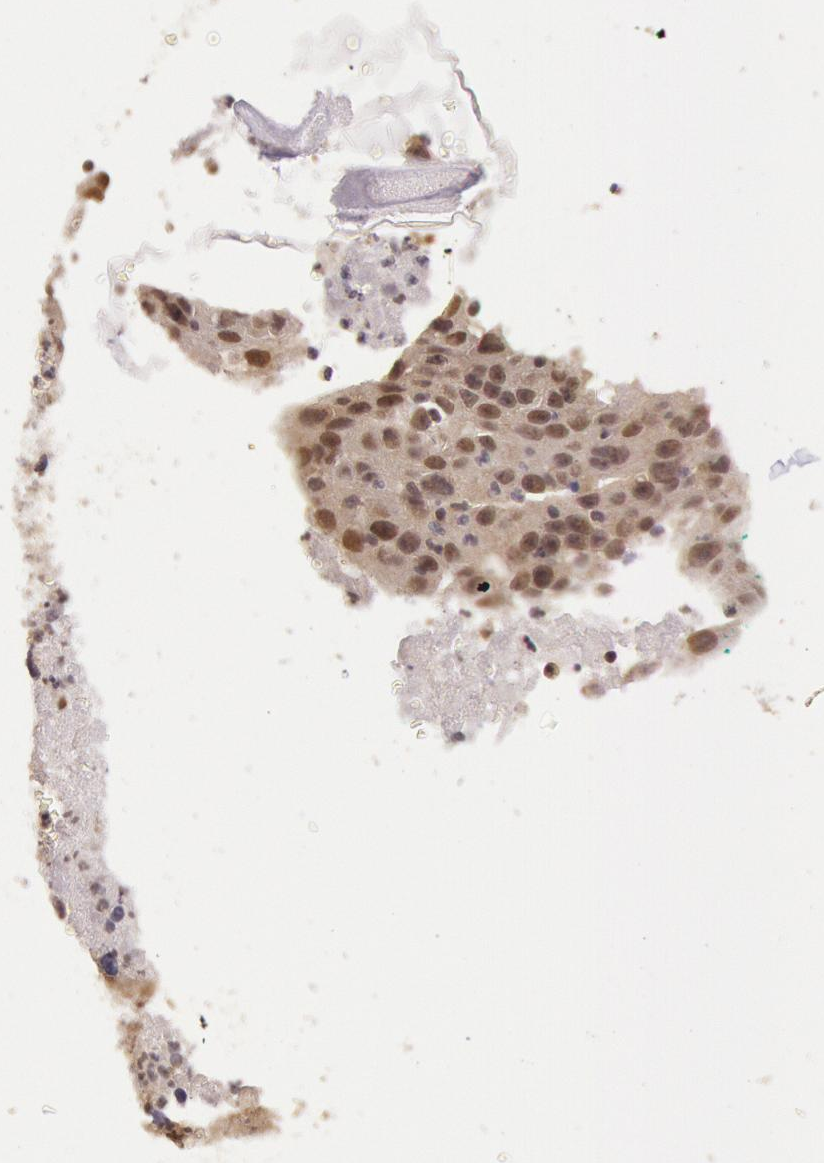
{"staining": {"intensity": "weak", "quantity": "25%-75%", "location": "cytoplasmic/membranous,nuclear"}, "tissue": "lung cancer", "cell_type": "Tumor cells", "image_type": "cancer", "snomed": [{"axis": "morphology", "description": "Squamous cell carcinoma, NOS"}, {"axis": "topography", "description": "Lung"}], "caption": "DAB (3,3'-diaminobenzidine) immunohistochemical staining of lung cancer (squamous cell carcinoma) demonstrates weak cytoplasmic/membranous and nuclear protein positivity in approximately 25%-75% of tumor cells.", "gene": "RTL10", "patient": {"sex": "male", "age": 64}}